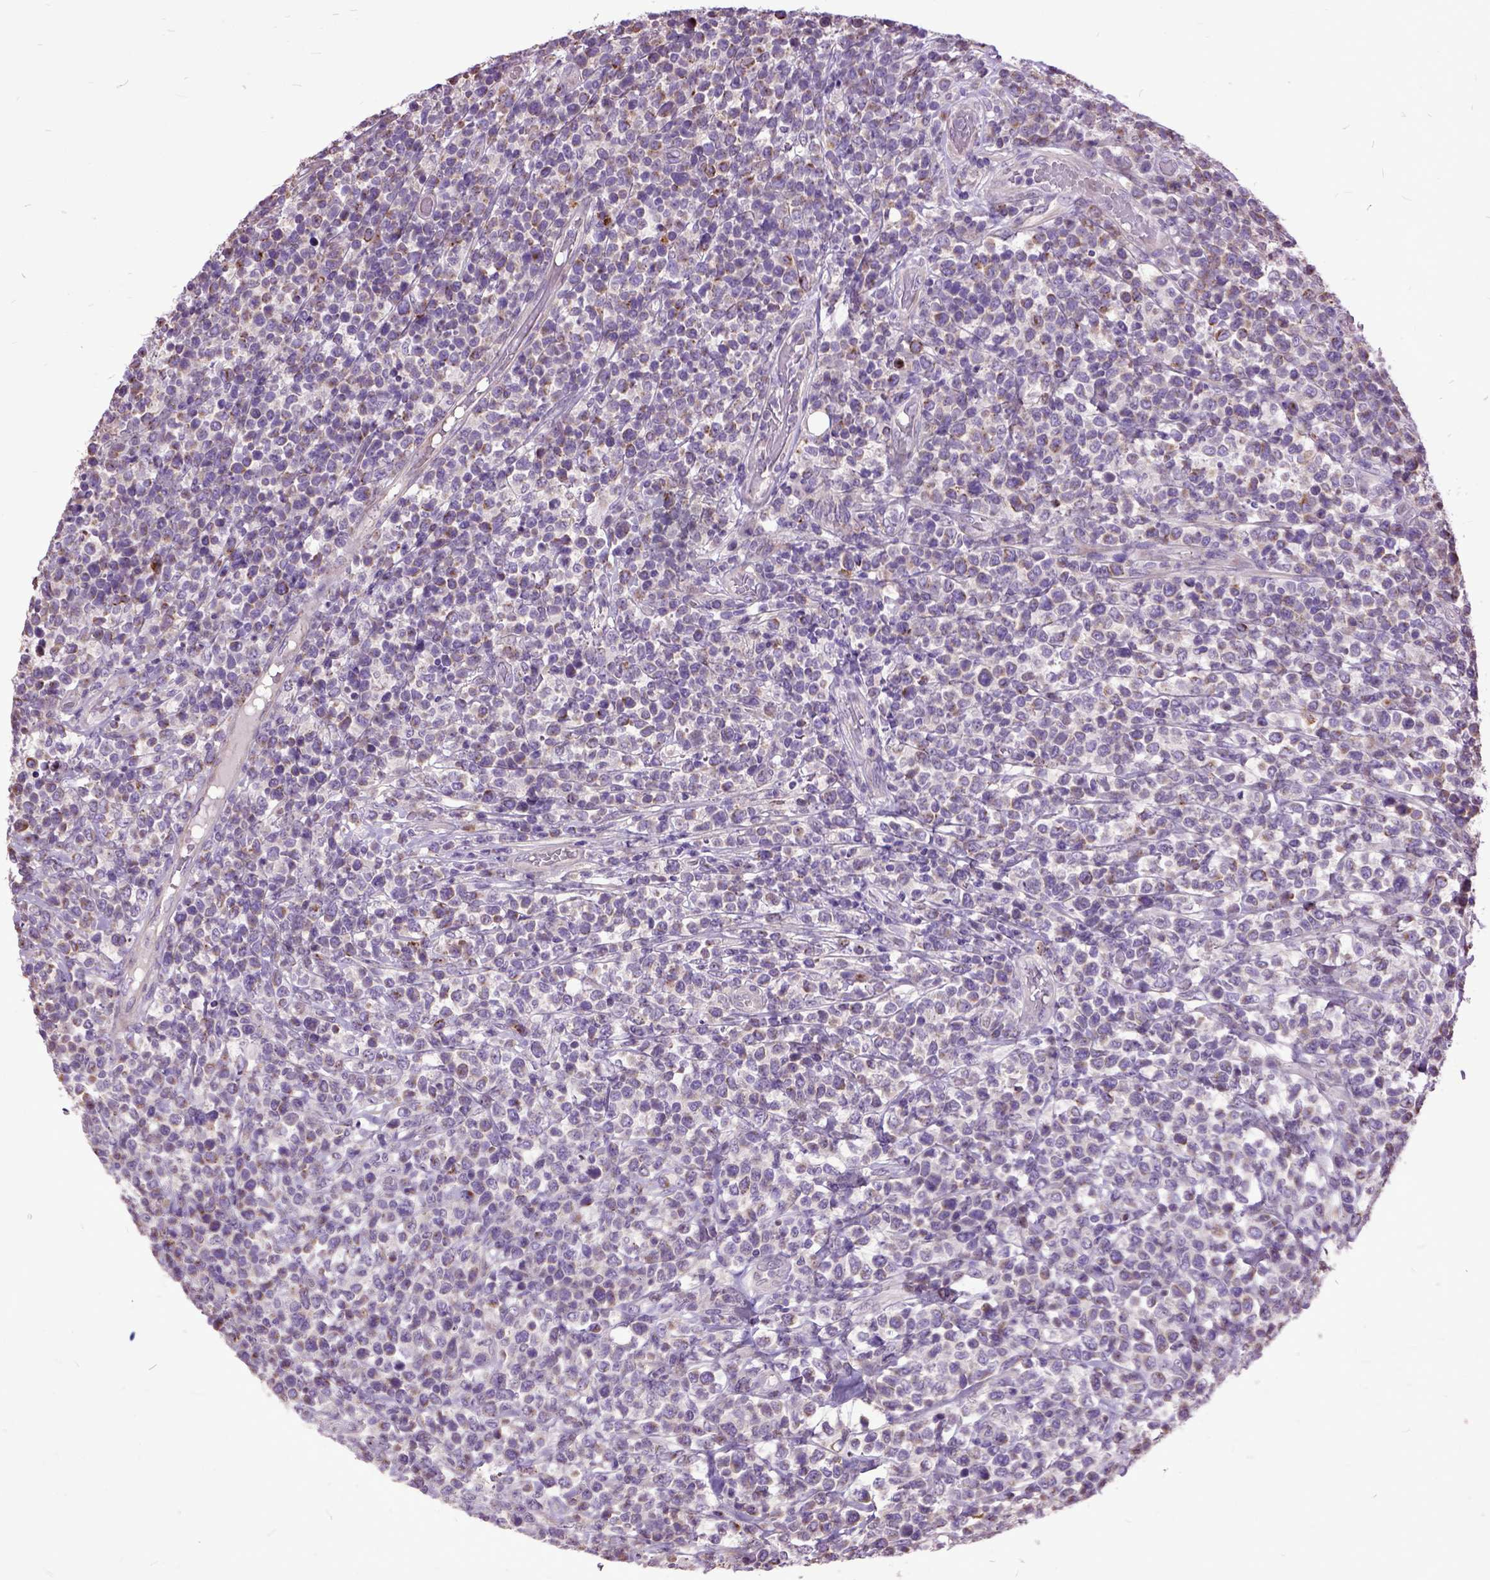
{"staining": {"intensity": "weak", "quantity": ">75%", "location": "cytoplasmic/membranous"}, "tissue": "lymphoma", "cell_type": "Tumor cells", "image_type": "cancer", "snomed": [{"axis": "morphology", "description": "Malignant lymphoma, non-Hodgkin's type, High grade"}, {"axis": "topography", "description": "Soft tissue"}], "caption": "Protein expression by IHC shows weak cytoplasmic/membranous staining in approximately >75% of tumor cells in lymphoma. The staining was performed using DAB (3,3'-diaminobenzidine), with brown indicating positive protein expression. Nuclei are stained blue with hematoxylin.", "gene": "AREG", "patient": {"sex": "female", "age": 56}}